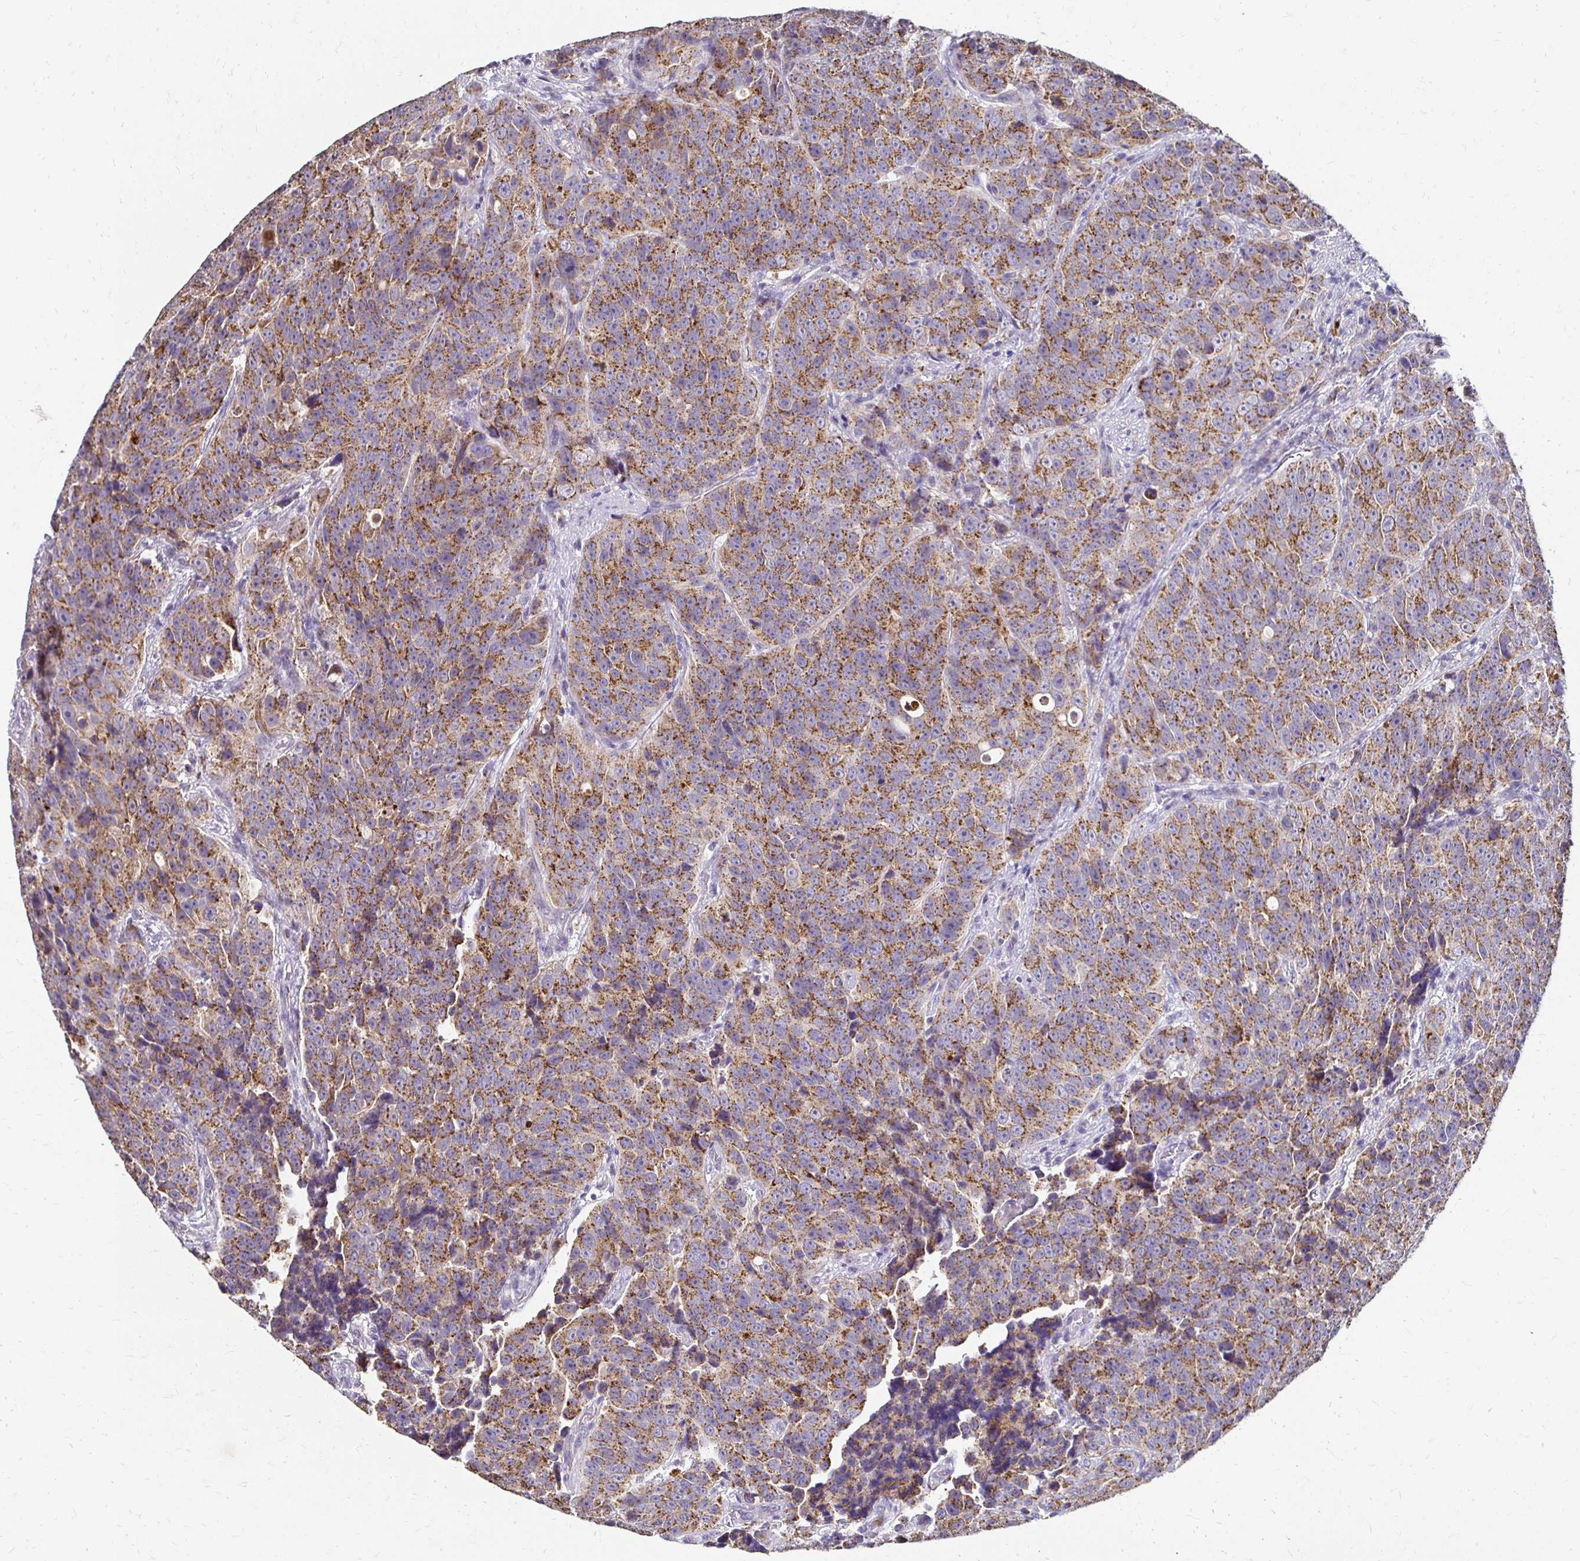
{"staining": {"intensity": "moderate", "quantity": ">75%", "location": "cytoplasmic/membranous"}, "tissue": "urothelial cancer", "cell_type": "Tumor cells", "image_type": "cancer", "snomed": [{"axis": "morphology", "description": "Urothelial carcinoma, NOS"}, {"axis": "topography", "description": "Urinary bladder"}], "caption": "Protein staining of urothelial cancer tissue reveals moderate cytoplasmic/membranous positivity in about >75% of tumor cells. The protein of interest is stained brown, and the nuclei are stained in blue (DAB IHC with brightfield microscopy, high magnification).", "gene": "GK2", "patient": {"sex": "male", "age": 52}}